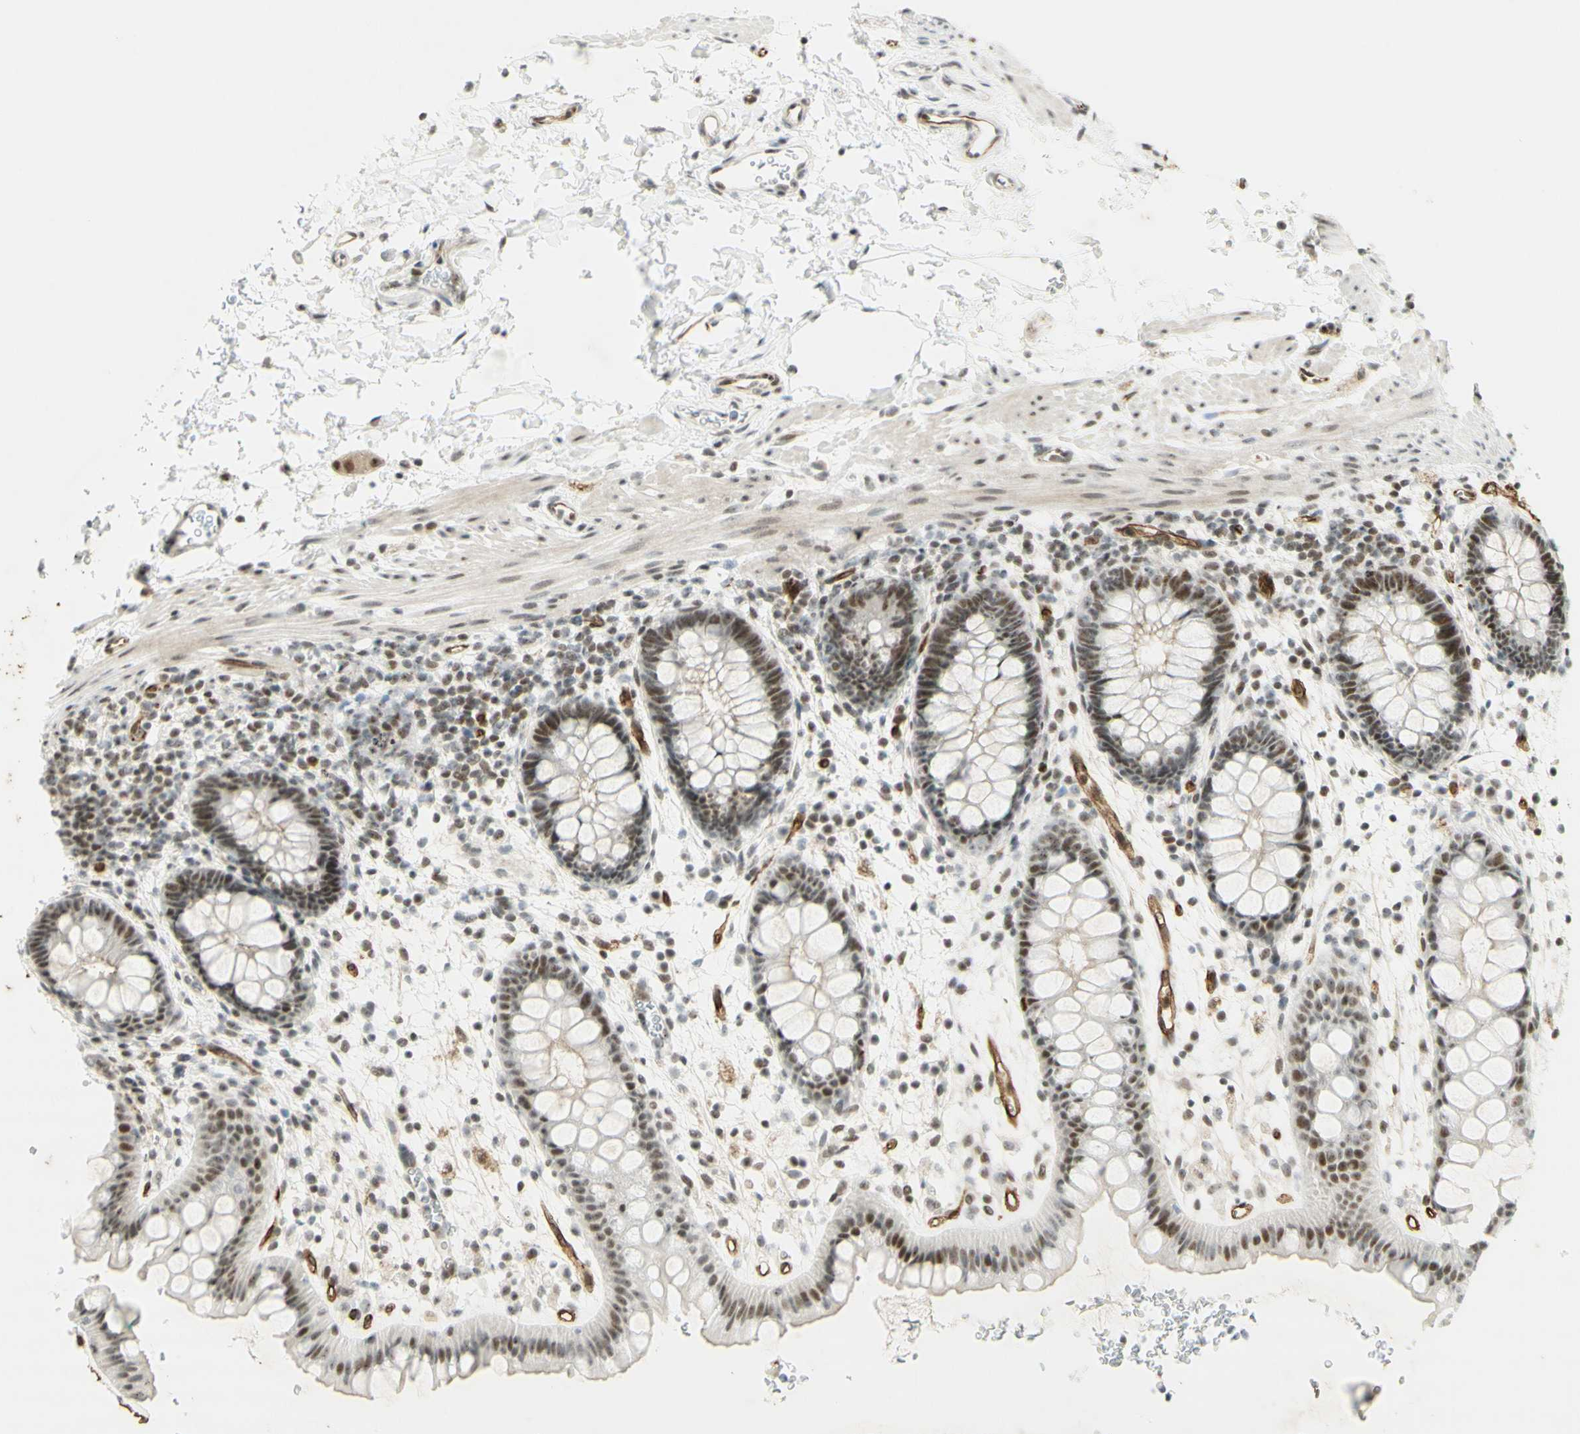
{"staining": {"intensity": "moderate", "quantity": ">75%", "location": "nuclear"}, "tissue": "rectum", "cell_type": "Glandular cells", "image_type": "normal", "snomed": [{"axis": "morphology", "description": "Normal tissue, NOS"}, {"axis": "topography", "description": "Rectum"}], "caption": "Brown immunohistochemical staining in benign rectum exhibits moderate nuclear staining in about >75% of glandular cells.", "gene": "IRF1", "patient": {"sex": "female", "age": 24}}